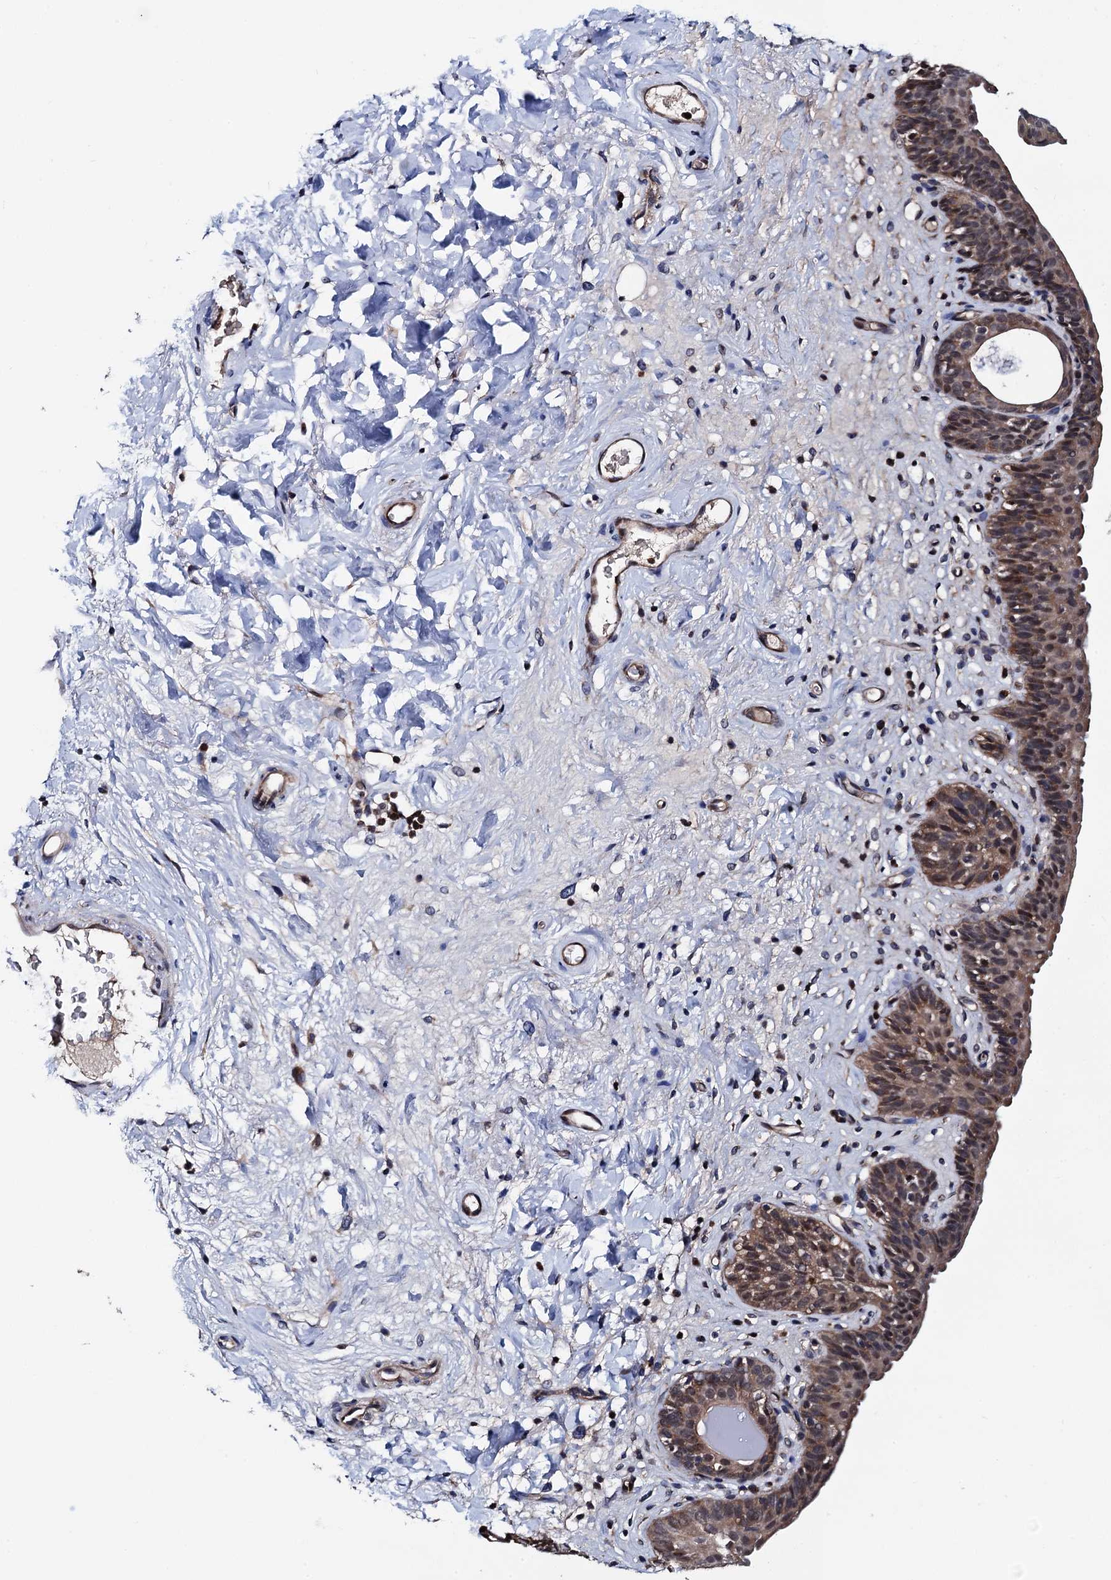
{"staining": {"intensity": "strong", "quantity": ">75%", "location": "cytoplasmic/membranous,nuclear"}, "tissue": "urinary bladder", "cell_type": "Urothelial cells", "image_type": "normal", "snomed": [{"axis": "morphology", "description": "Normal tissue, NOS"}, {"axis": "topography", "description": "Urinary bladder"}], "caption": "The histopathology image displays a brown stain indicating the presence of a protein in the cytoplasmic/membranous,nuclear of urothelial cells in urinary bladder. The staining was performed using DAB, with brown indicating positive protein expression. Nuclei are stained blue with hematoxylin.", "gene": "PTCD3", "patient": {"sex": "male", "age": 83}}